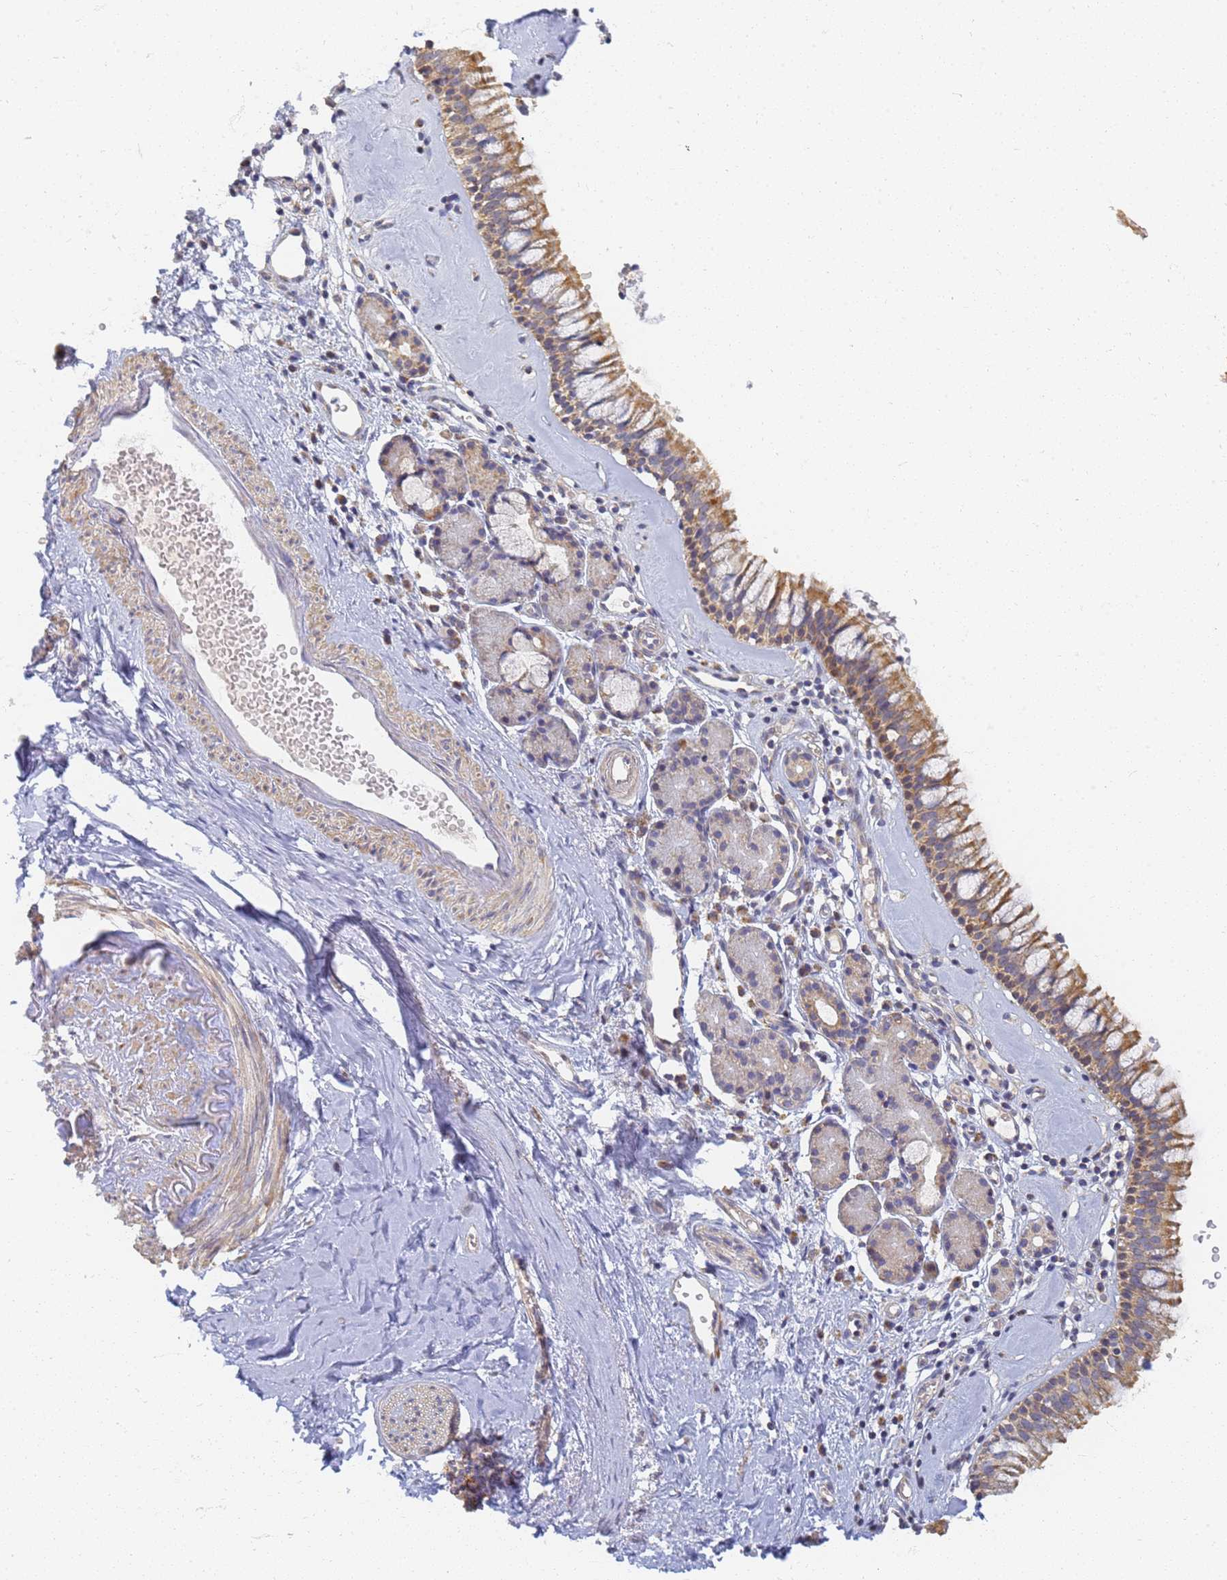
{"staining": {"intensity": "moderate", "quantity": ">75%", "location": "cytoplasmic/membranous,nuclear"}, "tissue": "nasopharynx", "cell_type": "Respiratory epithelial cells", "image_type": "normal", "snomed": [{"axis": "morphology", "description": "Normal tissue, NOS"}, {"axis": "topography", "description": "Nasopharynx"}], "caption": "Benign nasopharynx was stained to show a protein in brown. There is medium levels of moderate cytoplasmic/membranous,nuclear expression in about >75% of respiratory epithelial cells. The protein is stained brown, and the nuclei are stained in blue (DAB IHC with brightfield microscopy, high magnification).", "gene": "UTP23", "patient": {"sex": "male", "age": 82}}